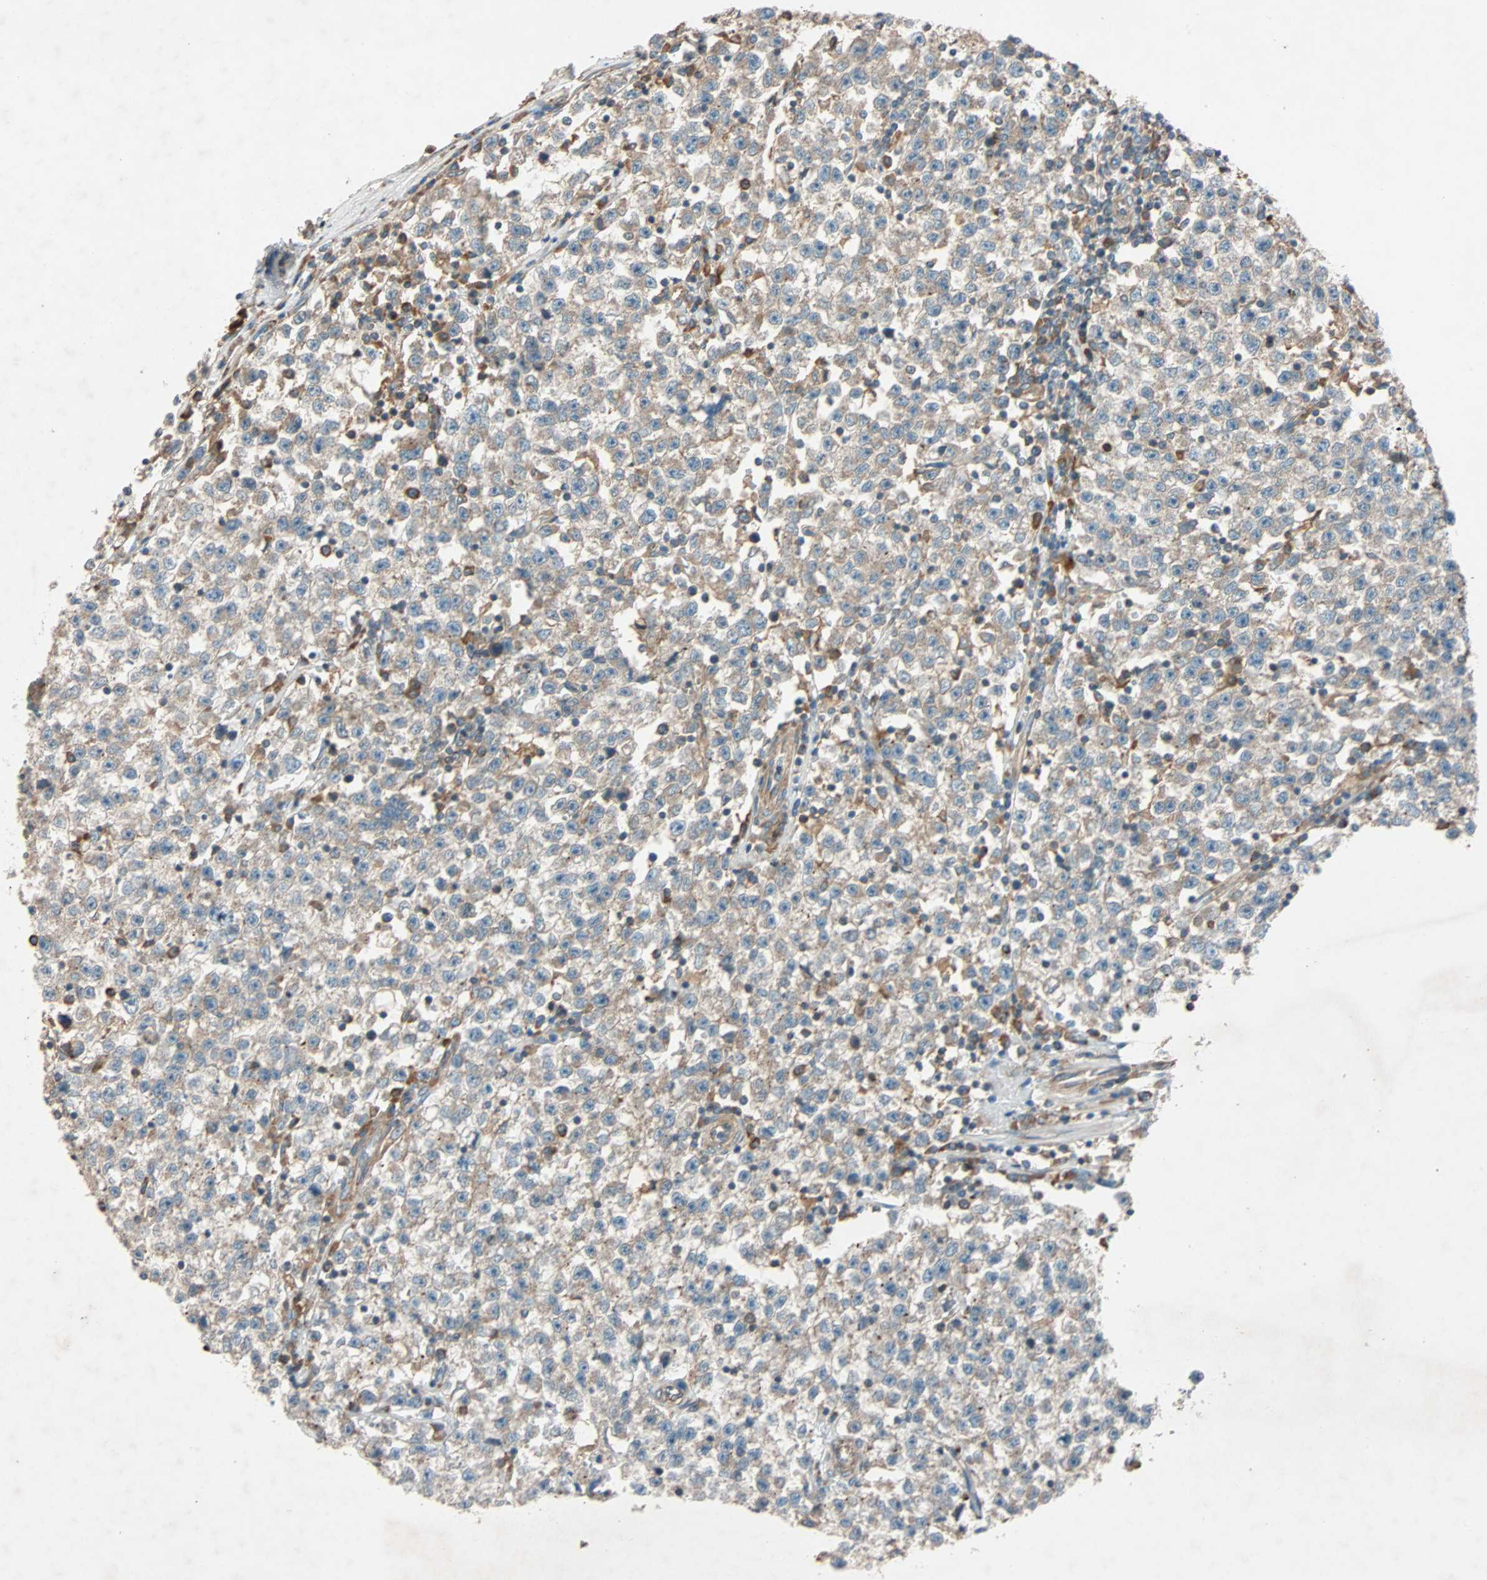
{"staining": {"intensity": "weak", "quantity": ">75%", "location": "cytoplasmic/membranous"}, "tissue": "testis cancer", "cell_type": "Tumor cells", "image_type": "cancer", "snomed": [{"axis": "morphology", "description": "Seminoma, NOS"}, {"axis": "topography", "description": "Testis"}], "caption": "About >75% of tumor cells in human testis seminoma demonstrate weak cytoplasmic/membranous protein staining as visualized by brown immunohistochemical staining.", "gene": "PHYH", "patient": {"sex": "male", "age": 22}}